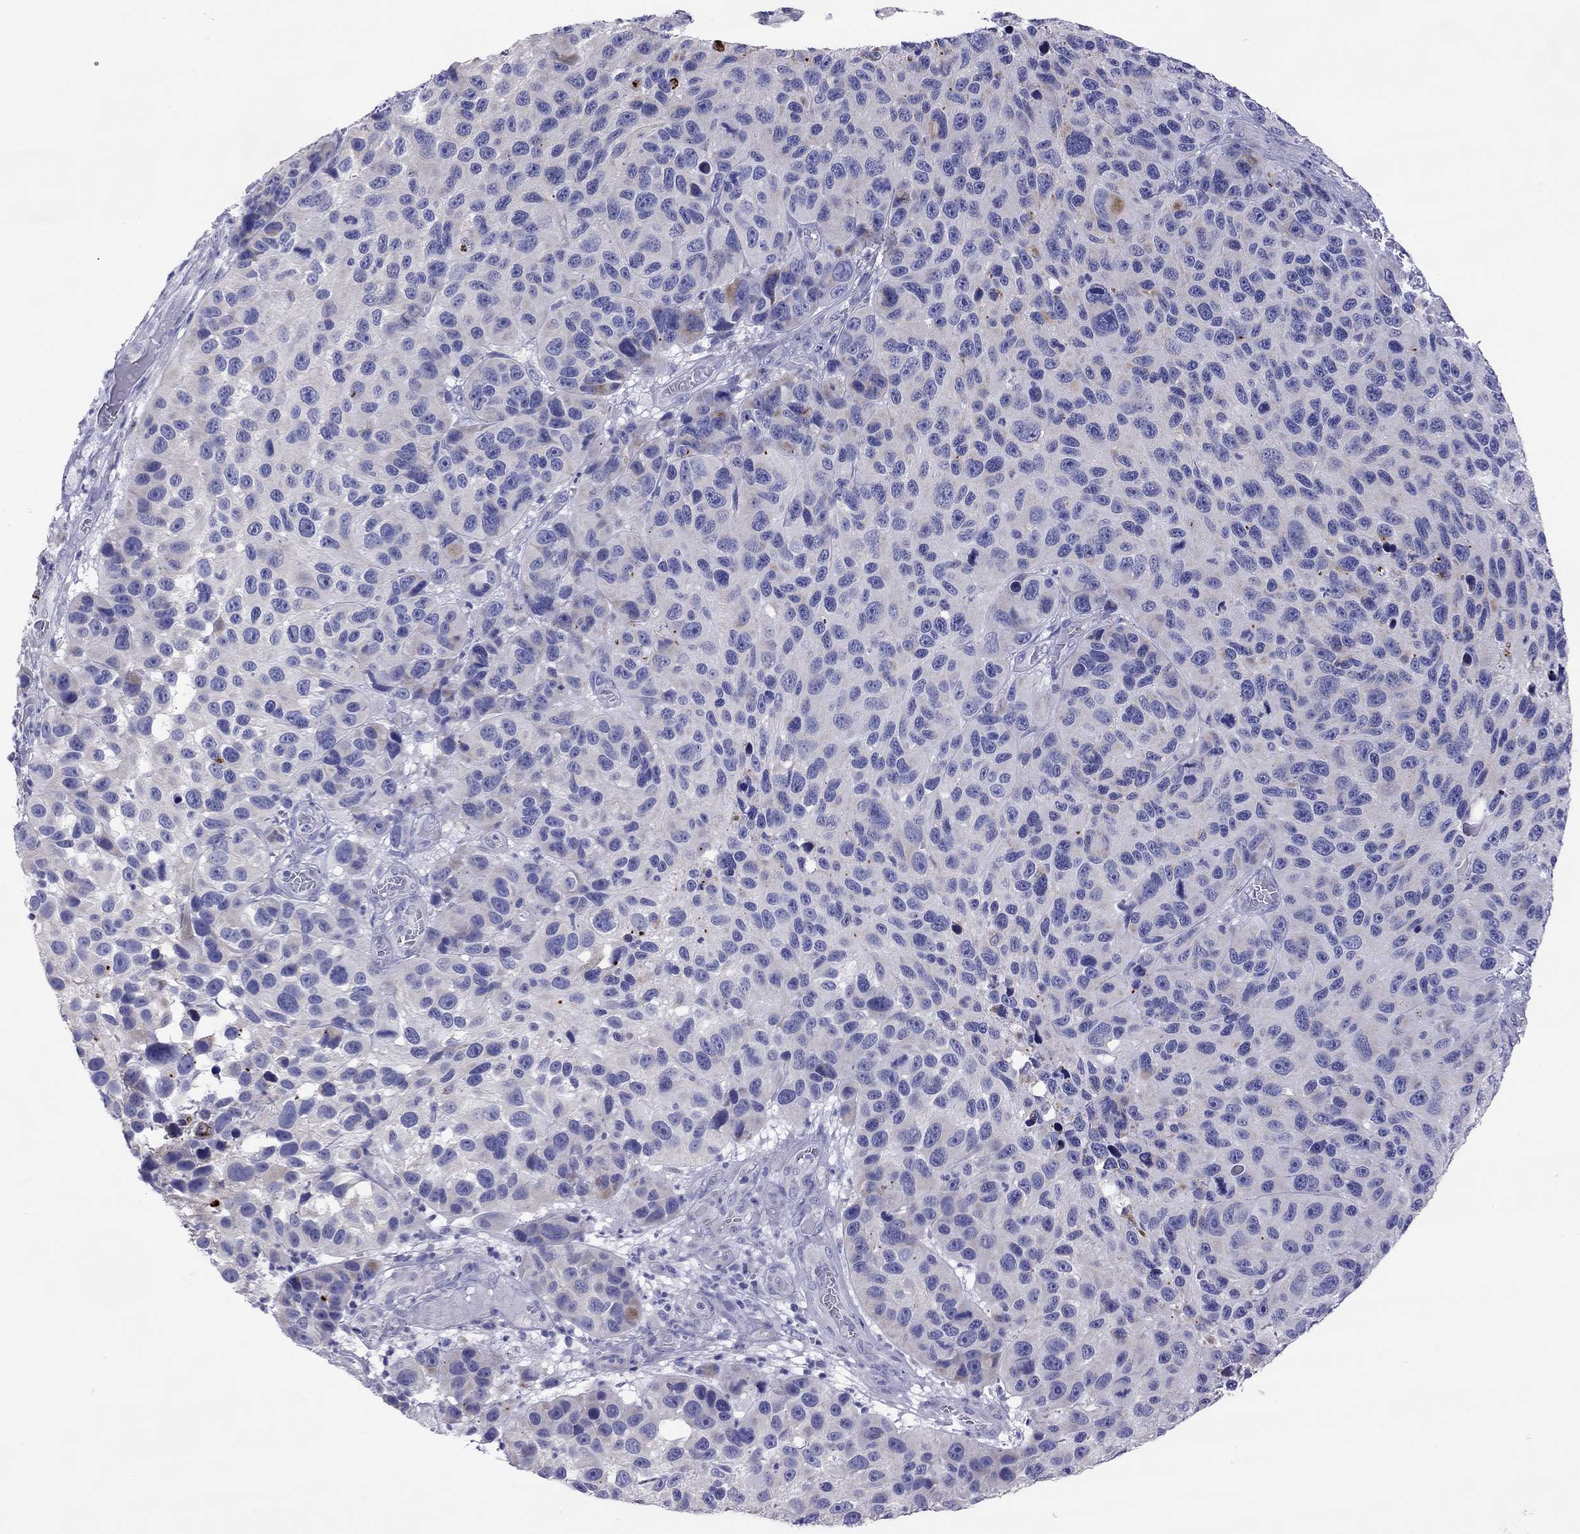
{"staining": {"intensity": "weak", "quantity": "<25%", "location": "cytoplasmic/membranous"}, "tissue": "melanoma", "cell_type": "Tumor cells", "image_type": "cancer", "snomed": [{"axis": "morphology", "description": "Malignant melanoma, NOS"}, {"axis": "topography", "description": "Skin"}], "caption": "There is no significant positivity in tumor cells of malignant melanoma.", "gene": "COL9A1", "patient": {"sex": "male", "age": 53}}